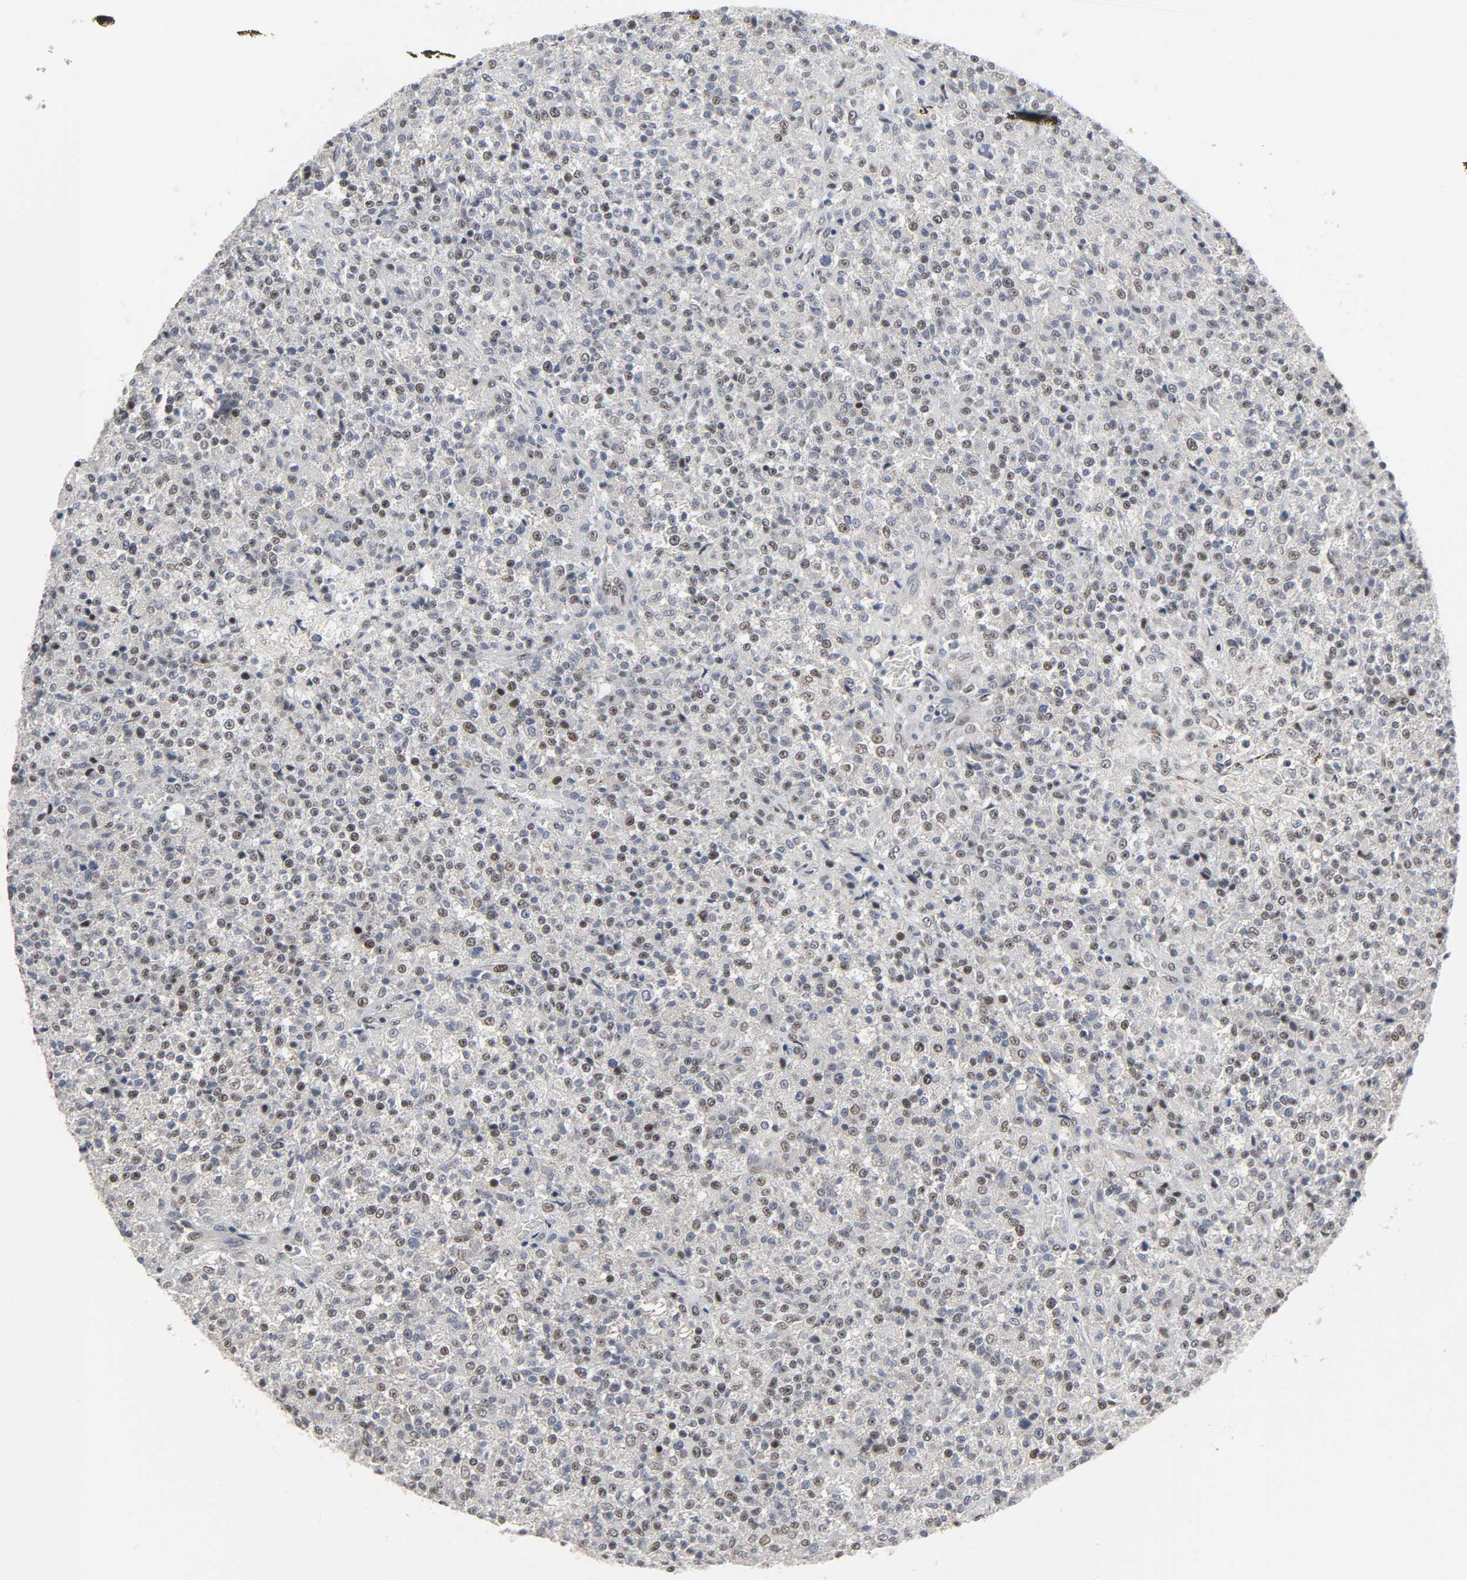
{"staining": {"intensity": "weak", "quantity": "<25%", "location": "nuclear"}, "tissue": "testis cancer", "cell_type": "Tumor cells", "image_type": "cancer", "snomed": [{"axis": "morphology", "description": "Seminoma, NOS"}, {"axis": "topography", "description": "Testis"}], "caption": "IHC photomicrograph of neoplastic tissue: human testis cancer stained with DAB (3,3'-diaminobenzidine) reveals no significant protein expression in tumor cells.", "gene": "MUC1", "patient": {"sex": "male", "age": 59}}